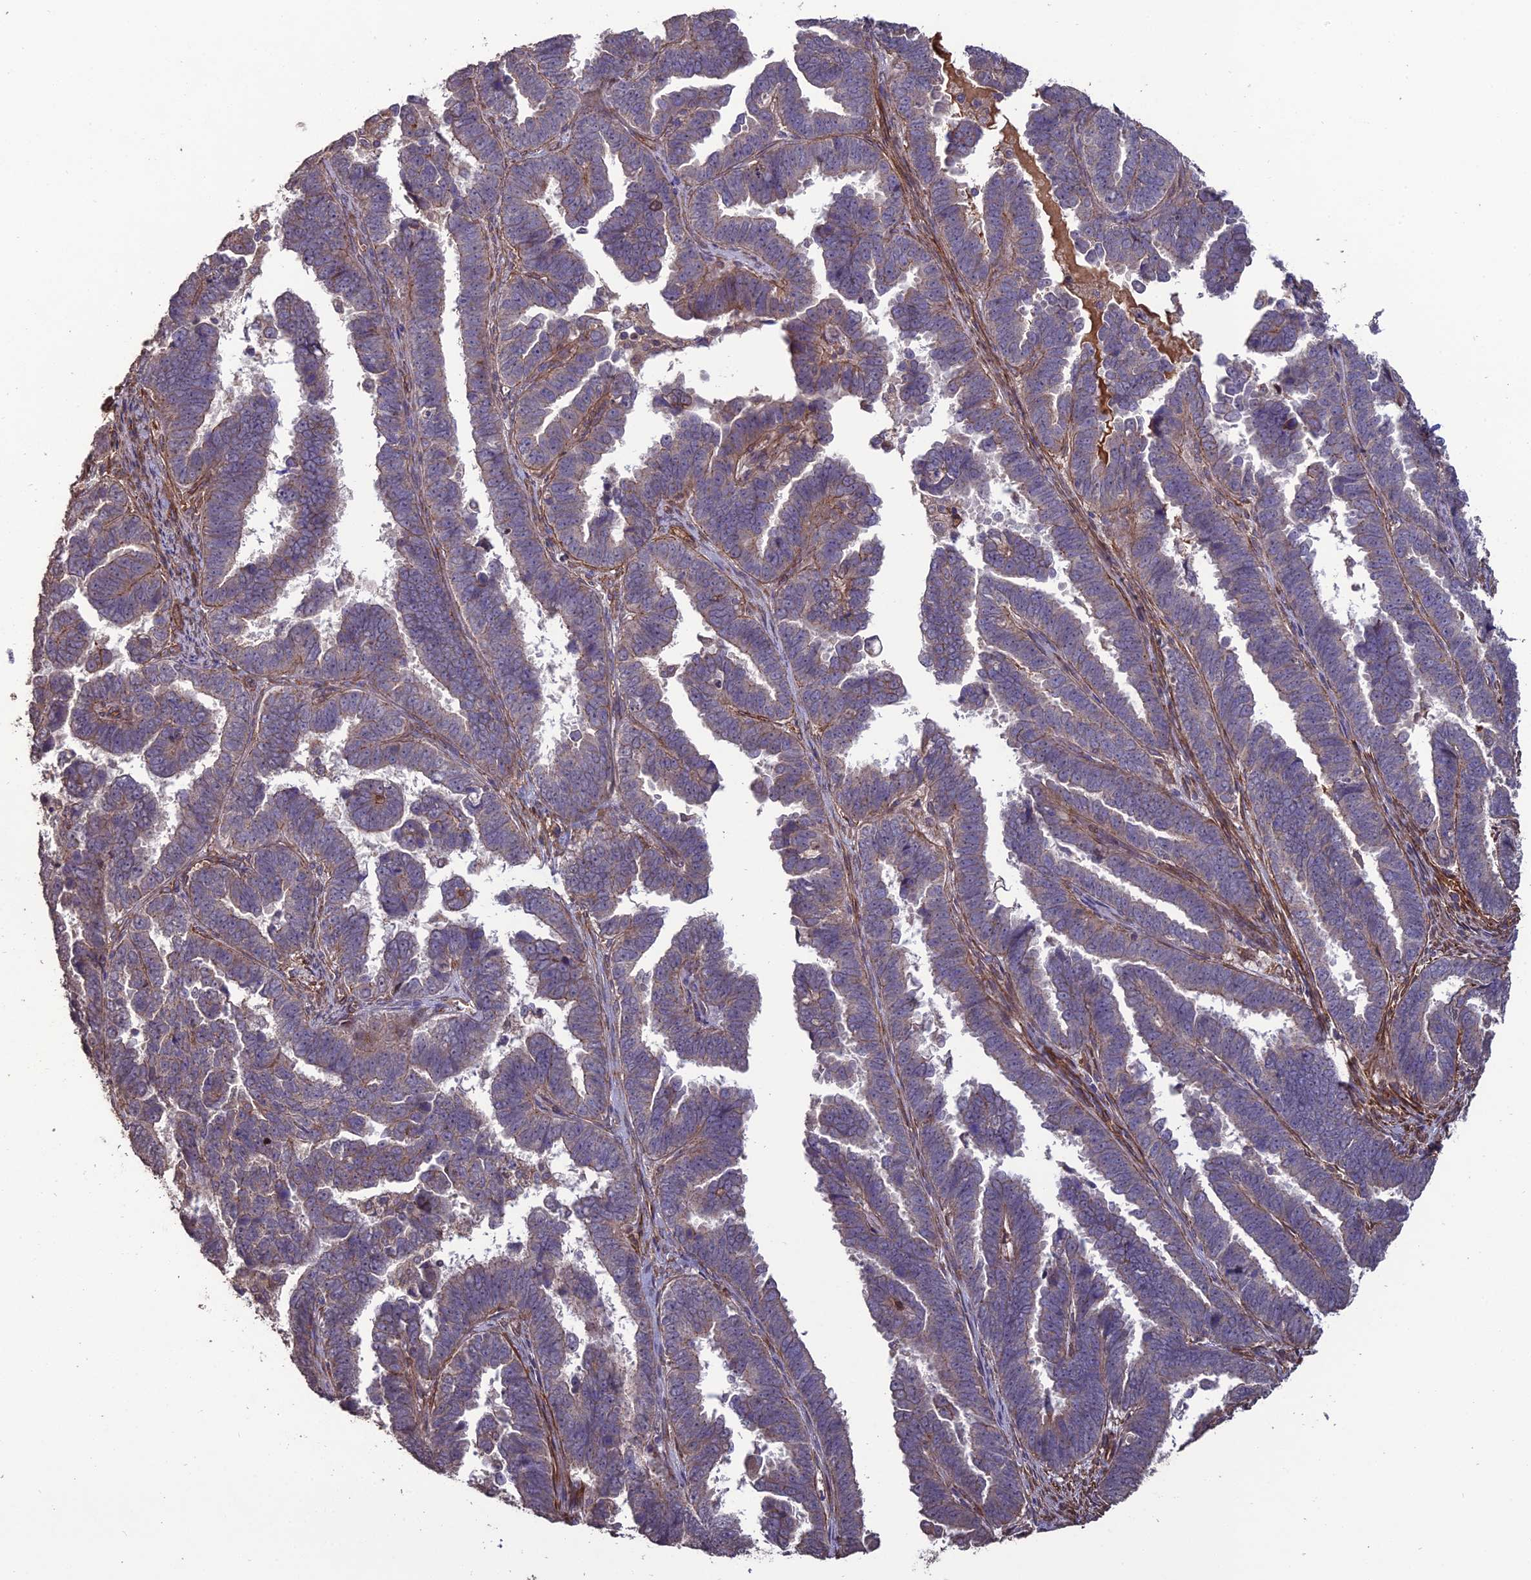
{"staining": {"intensity": "weak", "quantity": "25%-75%", "location": "cytoplasmic/membranous"}, "tissue": "endometrial cancer", "cell_type": "Tumor cells", "image_type": "cancer", "snomed": [{"axis": "morphology", "description": "Adenocarcinoma, NOS"}, {"axis": "topography", "description": "Endometrium"}], "caption": "A low amount of weak cytoplasmic/membranous positivity is seen in approximately 25%-75% of tumor cells in endometrial cancer (adenocarcinoma) tissue. (Brightfield microscopy of DAB IHC at high magnification).", "gene": "ATP6V0A2", "patient": {"sex": "female", "age": 75}}